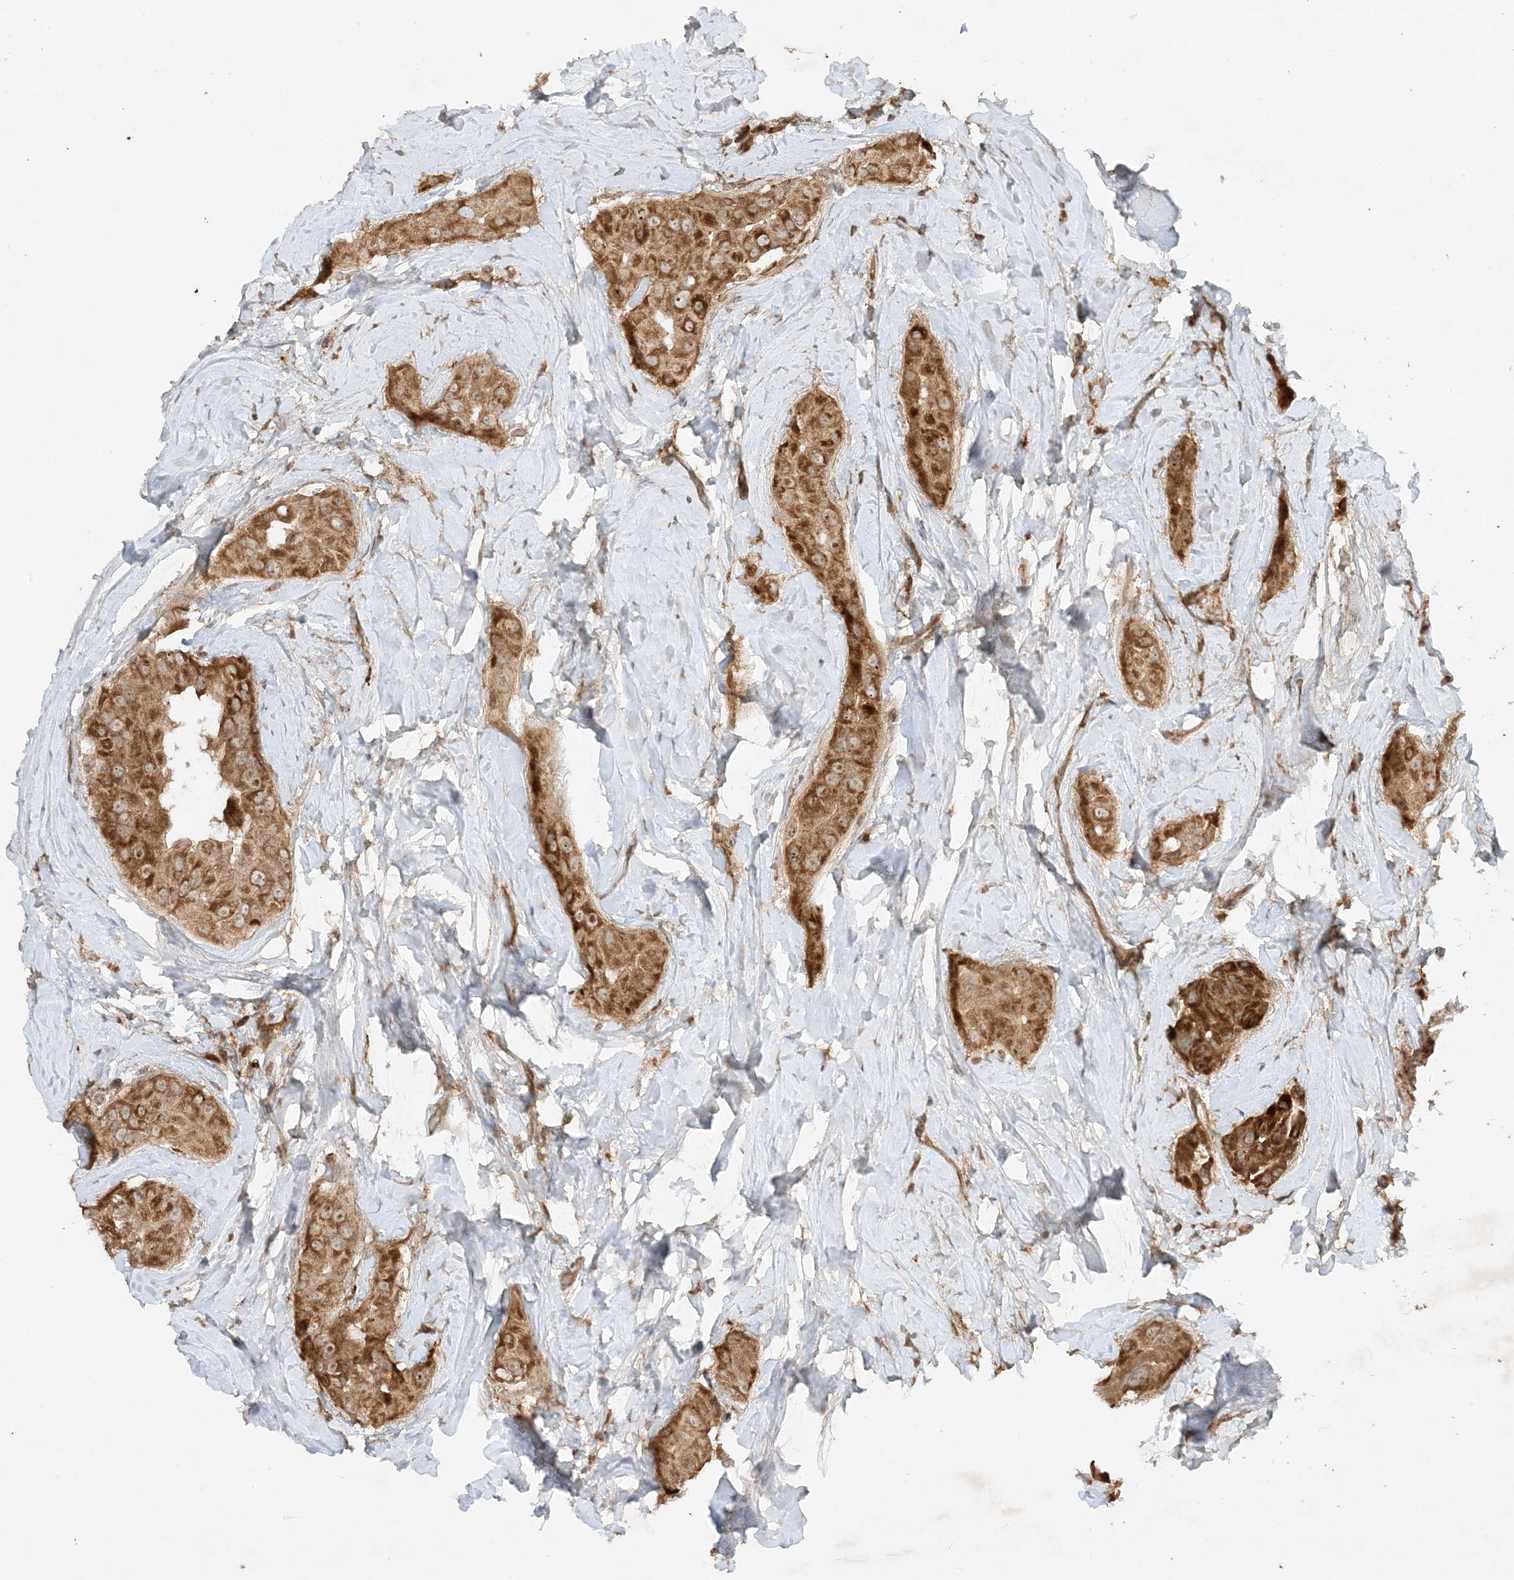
{"staining": {"intensity": "strong", "quantity": ">75%", "location": "cytoplasmic/membranous"}, "tissue": "thyroid cancer", "cell_type": "Tumor cells", "image_type": "cancer", "snomed": [{"axis": "morphology", "description": "Papillary adenocarcinoma, NOS"}, {"axis": "topography", "description": "Thyroid gland"}], "caption": "Immunohistochemistry (IHC) photomicrograph of thyroid cancer stained for a protein (brown), which displays high levels of strong cytoplasmic/membranous expression in approximately >75% of tumor cells.", "gene": "XRN1", "patient": {"sex": "male", "age": 33}}